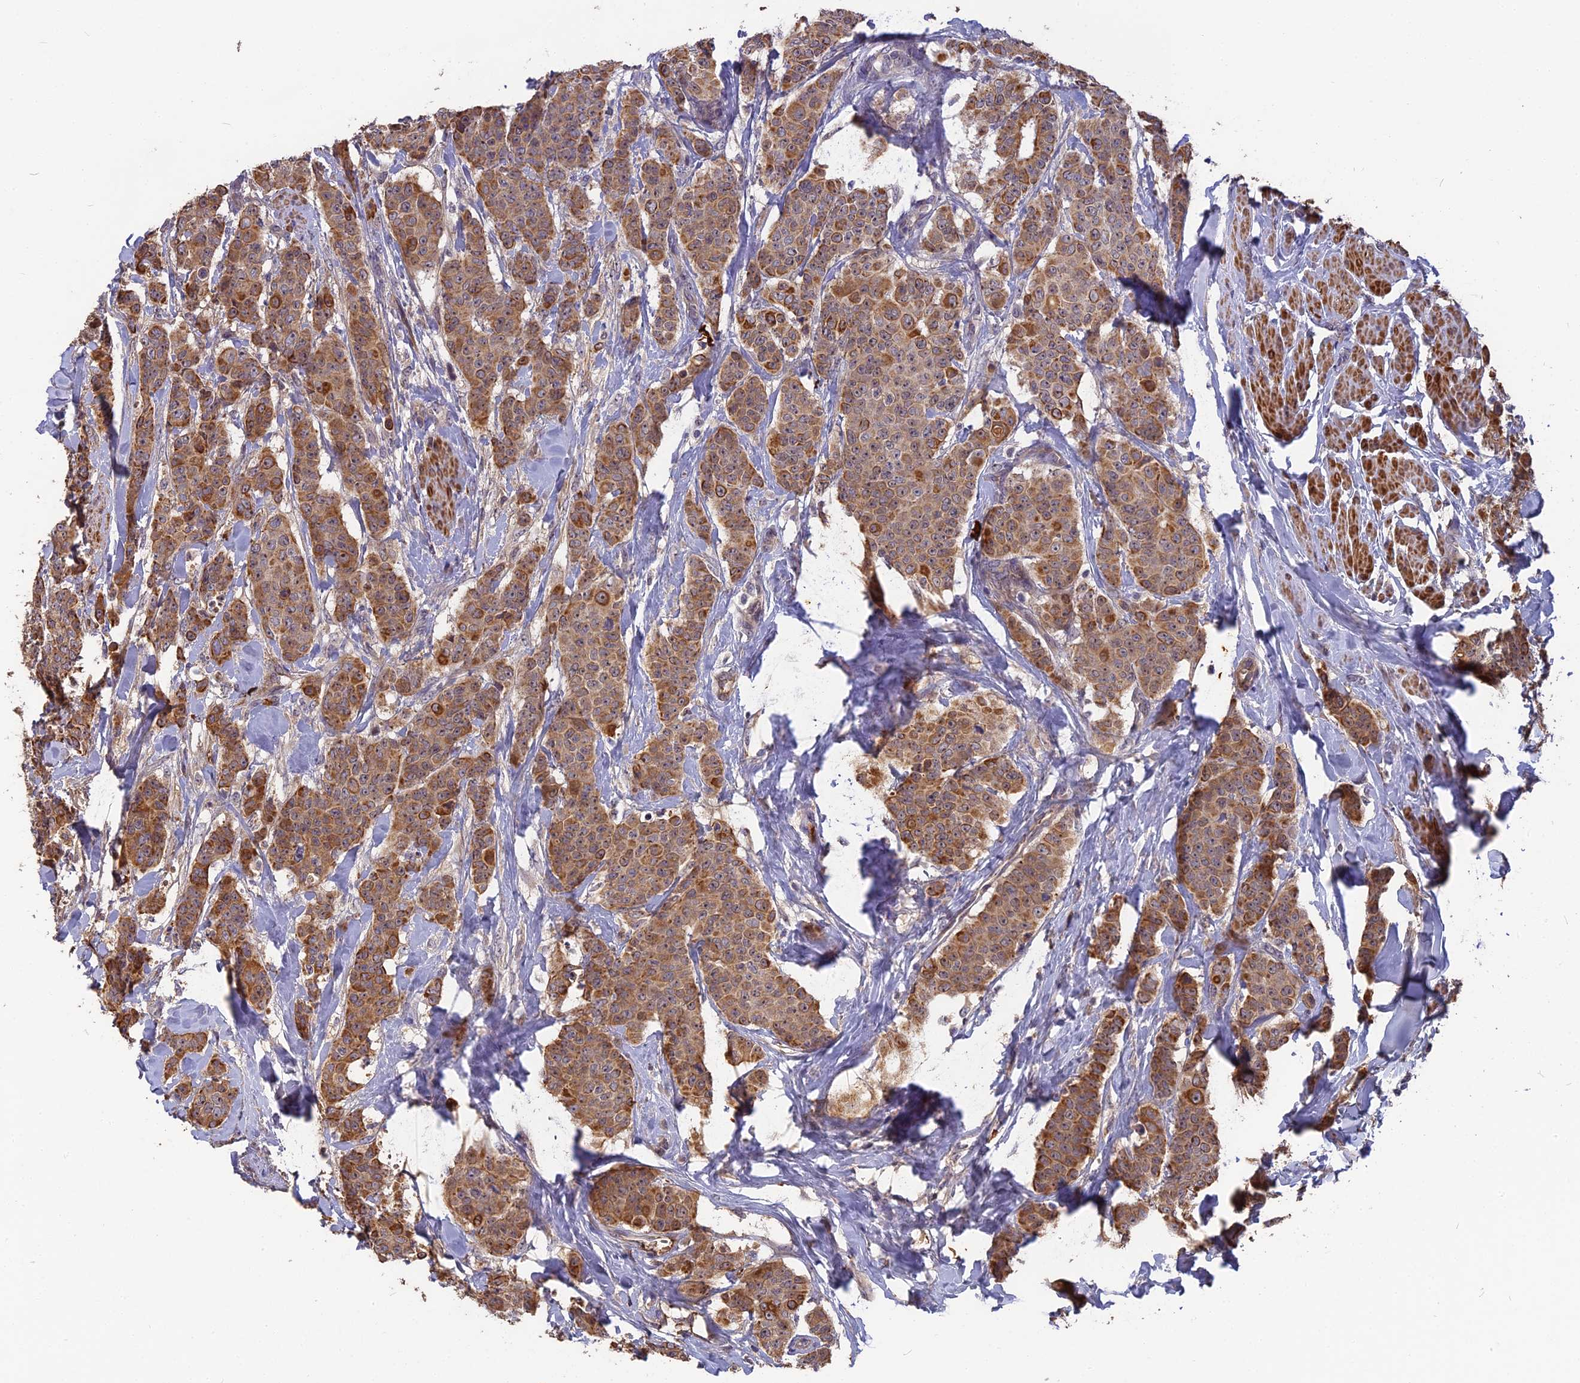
{"staining": {"intensity": "moderate", "quantity": ">75%", "location": "cytoplasmic/membranous"}, "tissue": "breast cancer", "cell_type": "Tumor cells", "image_type": "cancer", "snomed": [{"axis": "morphology", "description": "Duct carcinoma"}, {"axis": "topography", "description": "Breast"}], "caption": "The immunohistochemical stain highlights moderate cytoplasmic/membranous positivity in tumor cells of breast invasive ductal carcinoma tissue.", "gene": "ERMAP", "patient": {"sex": "female", "age": 40}}